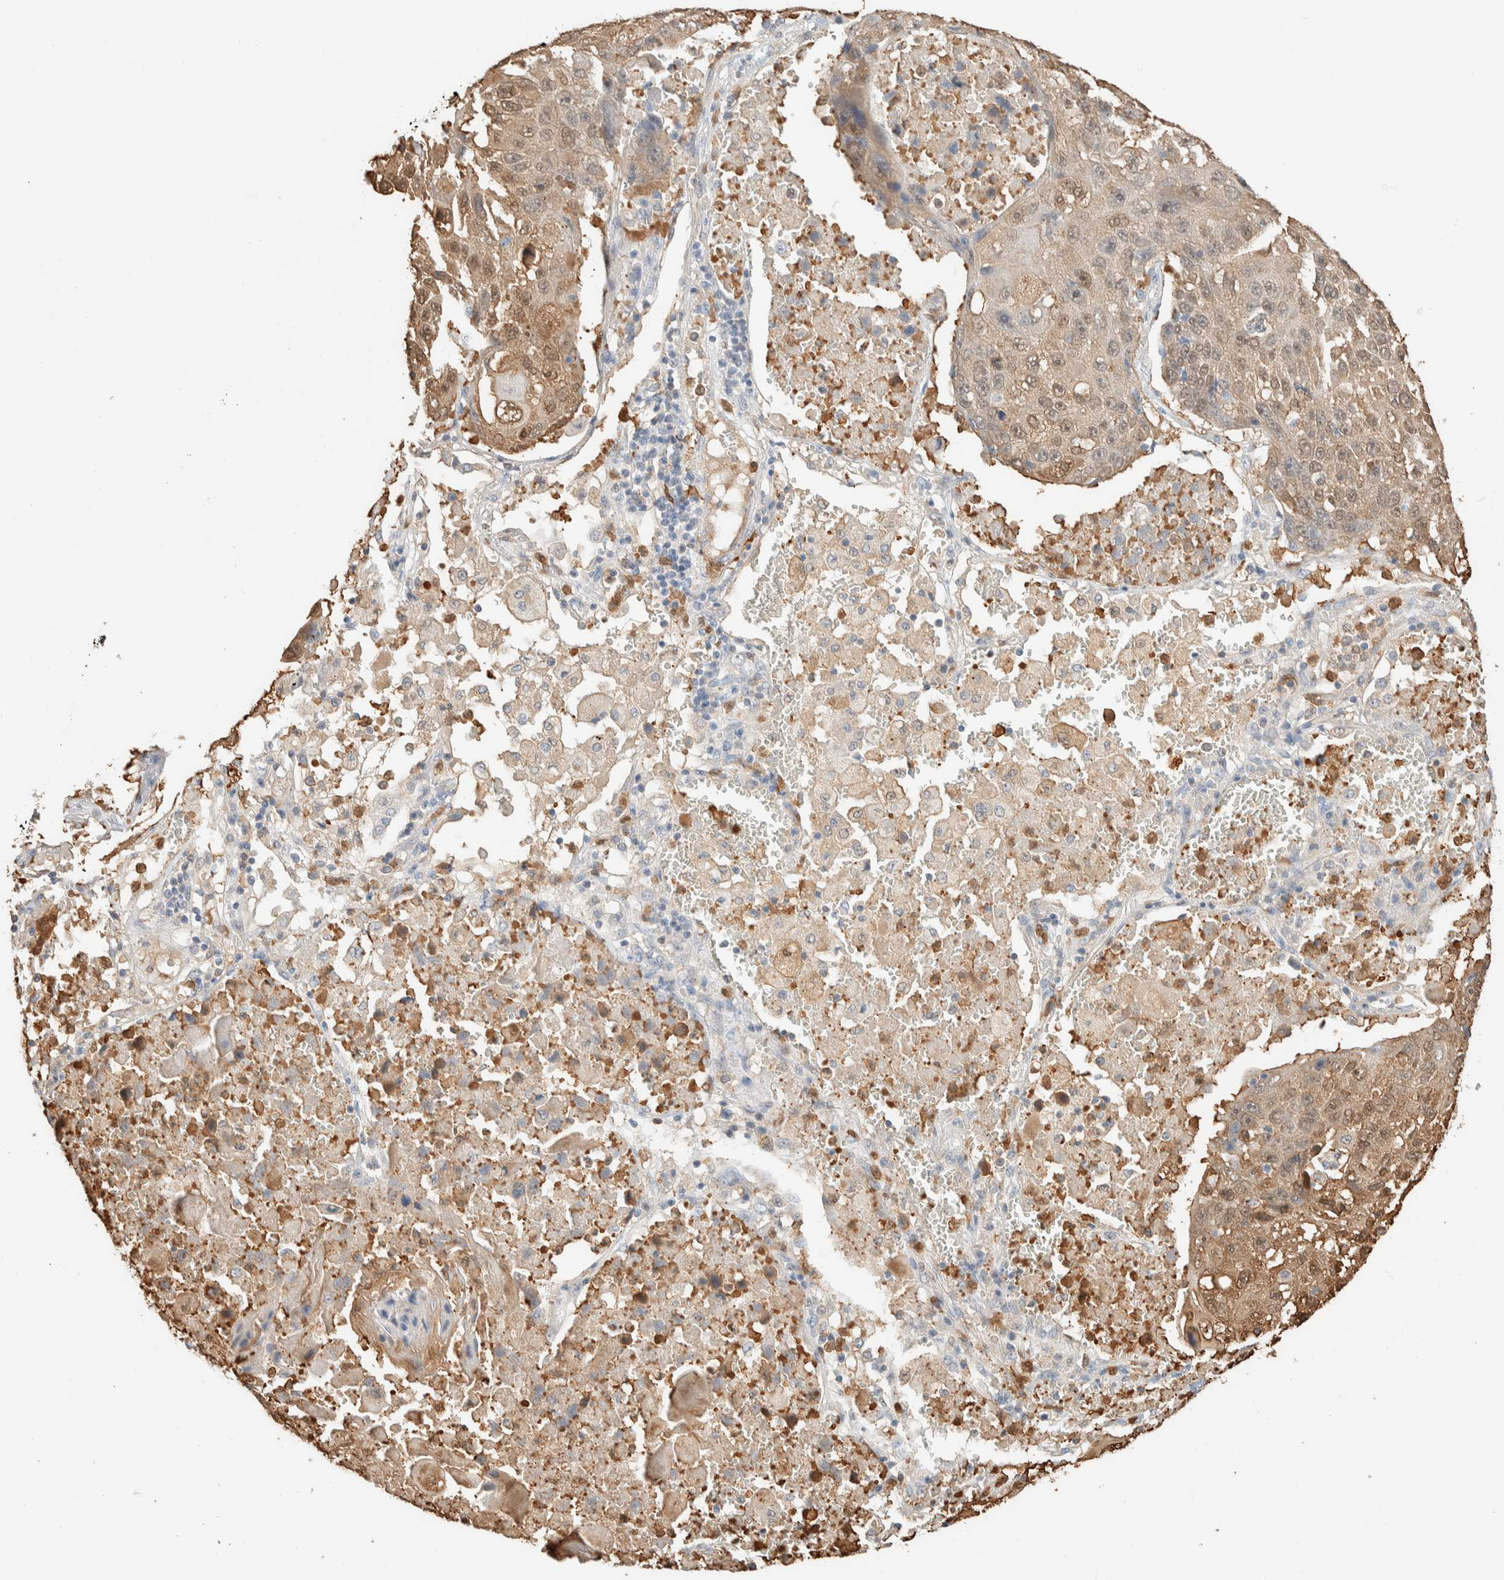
{"staining": {"intensity": "negative", "quantity": "none", "location": "none"}, "tissue": "lung cancer", "cell_type": "Tumor cells", "image_type": "cancer", "snomed": [{"axis": "morphology", "description": "Normal tissue, NOS"}, {"axis": "morphology", "description": "Squamous cell carcinoma, NOS"}, {"axis": "topography", "description": "Cartilage tissue"}, {"axis": "topography", "description": "Bronchus"}, {"axis": "topography", "description": "Lung"}], "caption": "The histopathology image reveals no significant positivity in tumor cells of squamous cell carcinoma (lung).", "gene": "SETD4", "patient": {"sex": "female", "age": 49}}